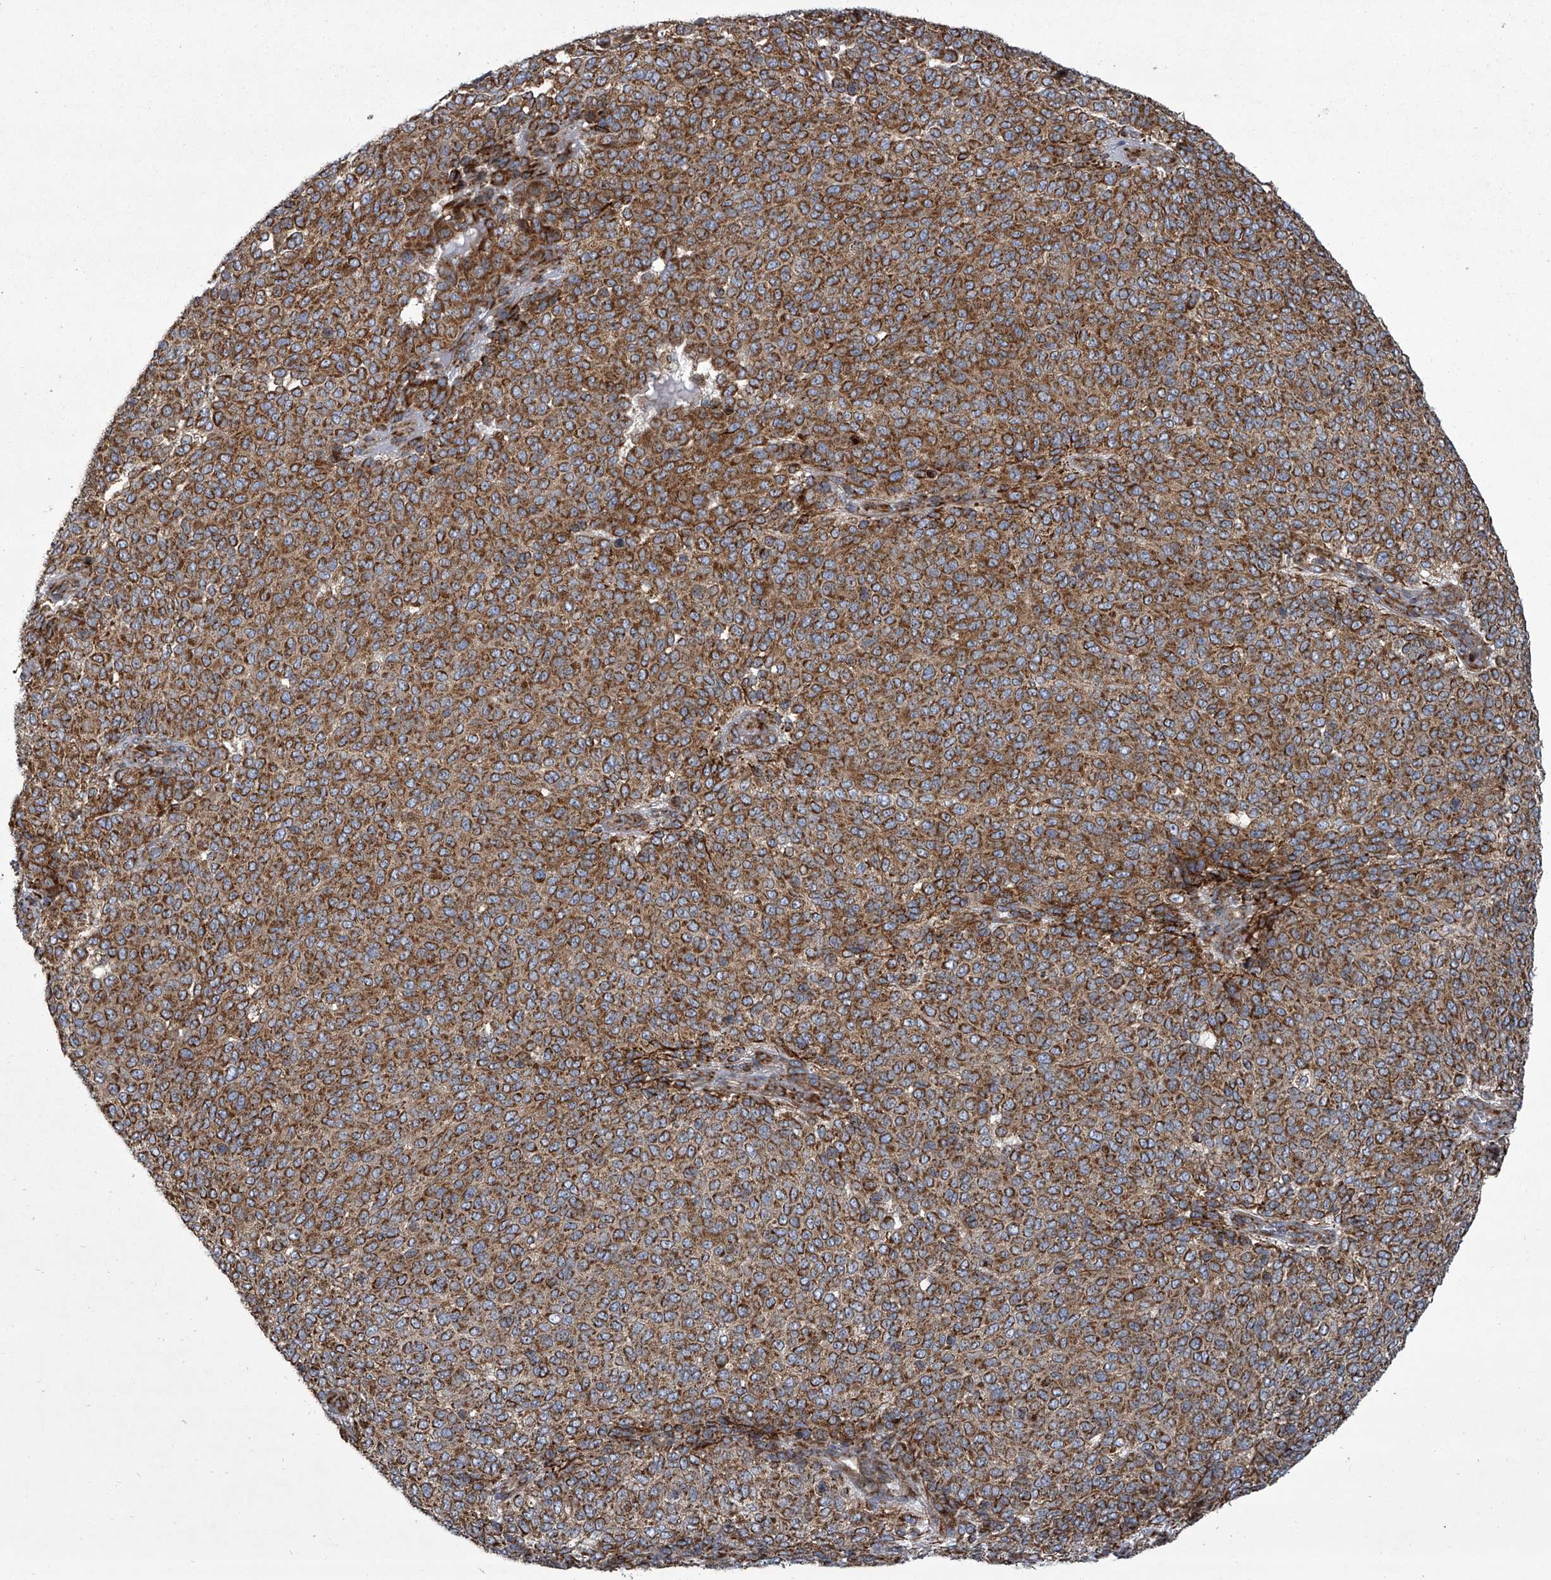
{"staining": {"intensity": "moderate", "quantity": ">75%", "location": "cytoplasmic/membranous"}, "tissue": "melanoma", "cell_type": "Tumor cells", "image_type": "cancer", "snomed": [{"axis": "morphology", "description": "Malignant melanoma, NOS"}, {"axis": "topography", "description": "Skin"}], "caption": "Protein staining of malignant melanoma tissue demonstrates moderate cytoplasmic/membranous staining in about >75% of tumor cells. (brown staining indicates protein expression, while blue staining denotes nuclei).", "gene": "ZC3H15", "patient": {"sex": "male", "age": 49}}